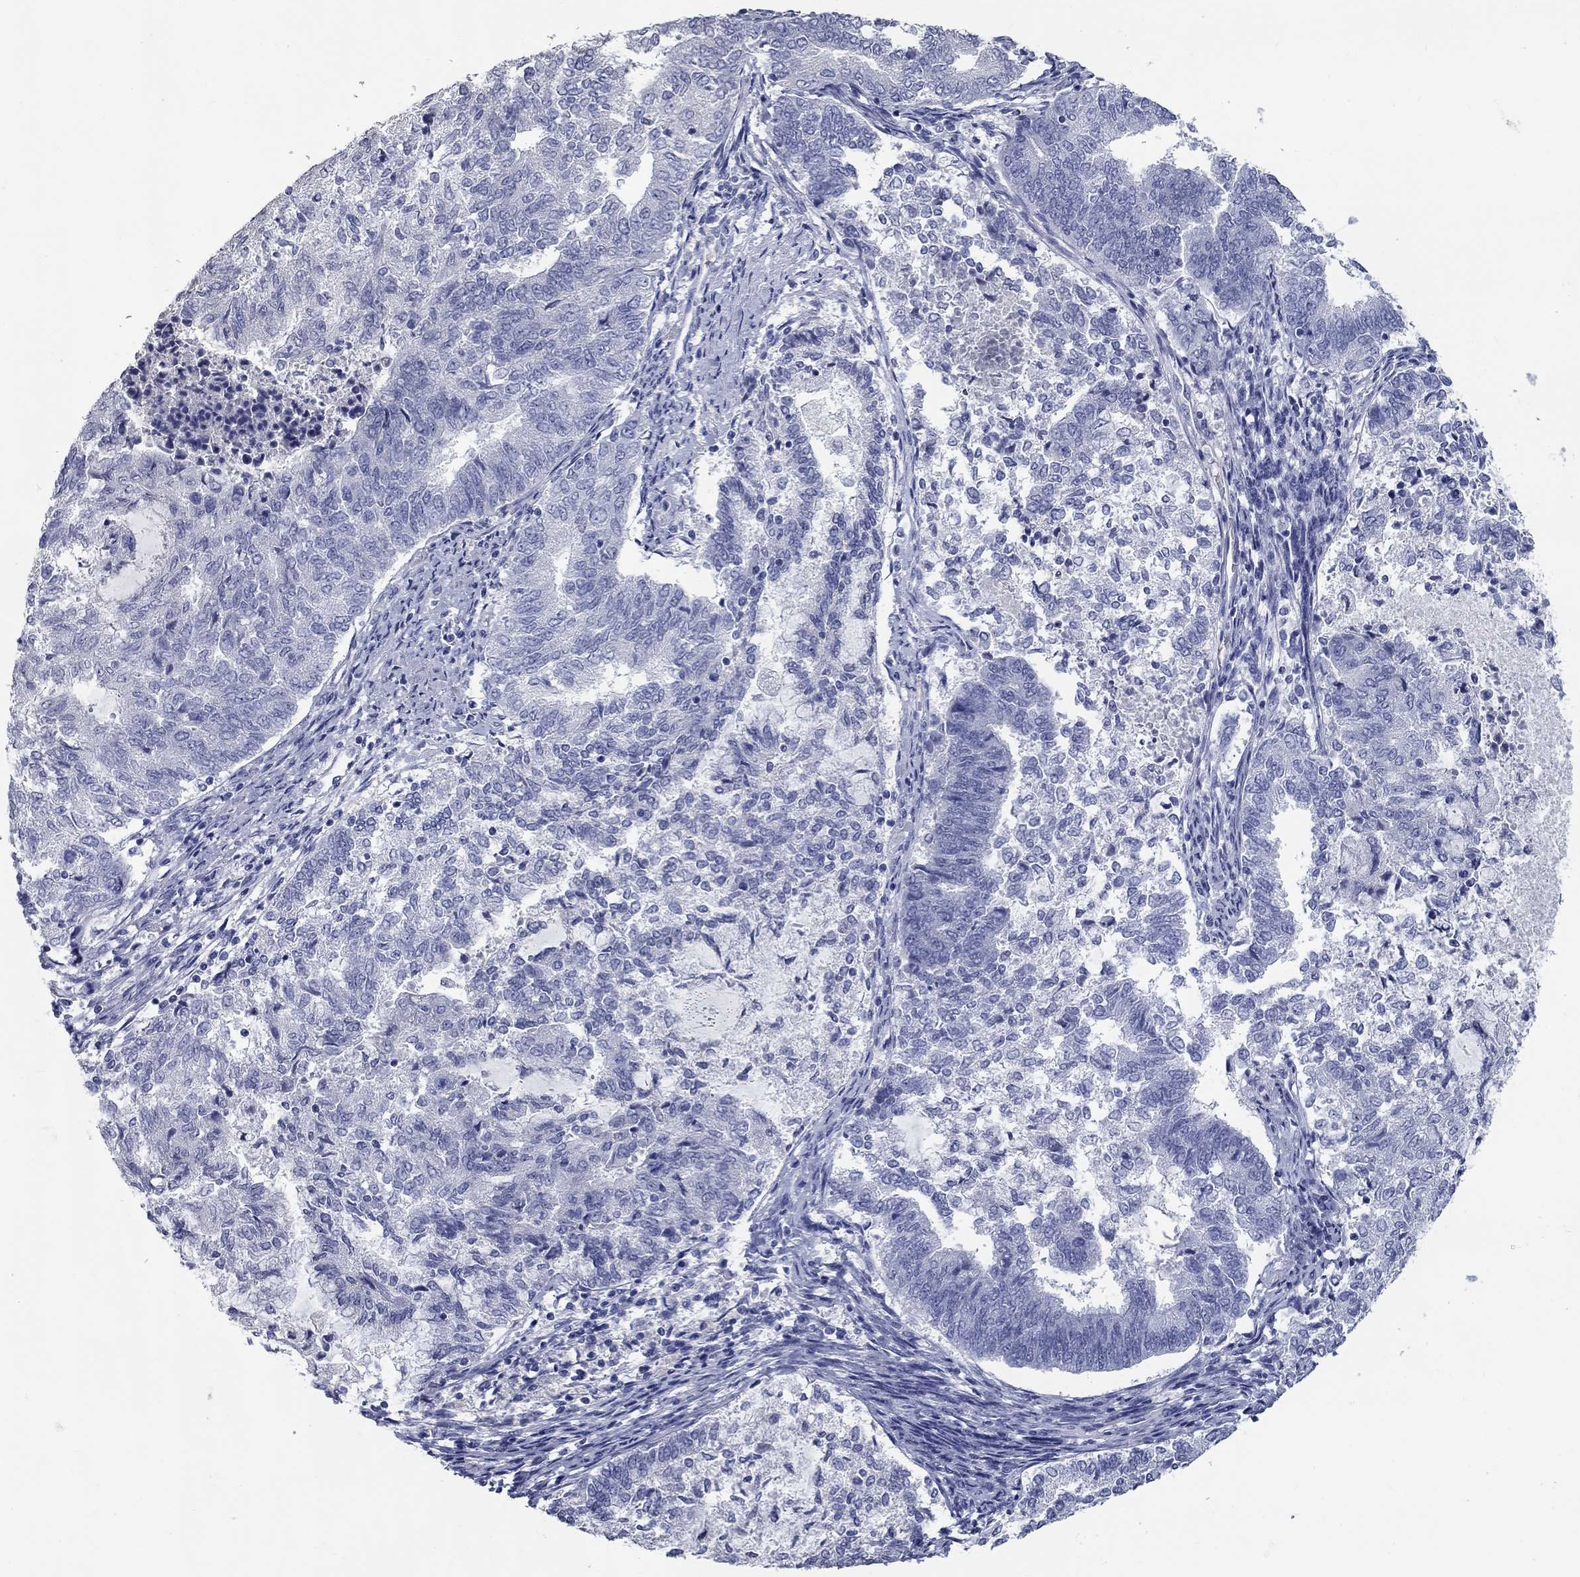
{"staining": {"intensity": "negative", "quantity": "none", "location": "none"}, "tissue": "endometrial cancer", "cell_type": "Tumor cells", "image_type": "cancer", "snomed": [{"axis": "morphology", "description": "Adenocarcinoma, NOS"}, {"axis": "topography", "description": "Endometrium"}], "caption": "Tumor cells are negative for brown protein staining in endometrial adenocarcinoma.", "gene": "SYT12", "patient": {"sex": "female", "age": 65}}